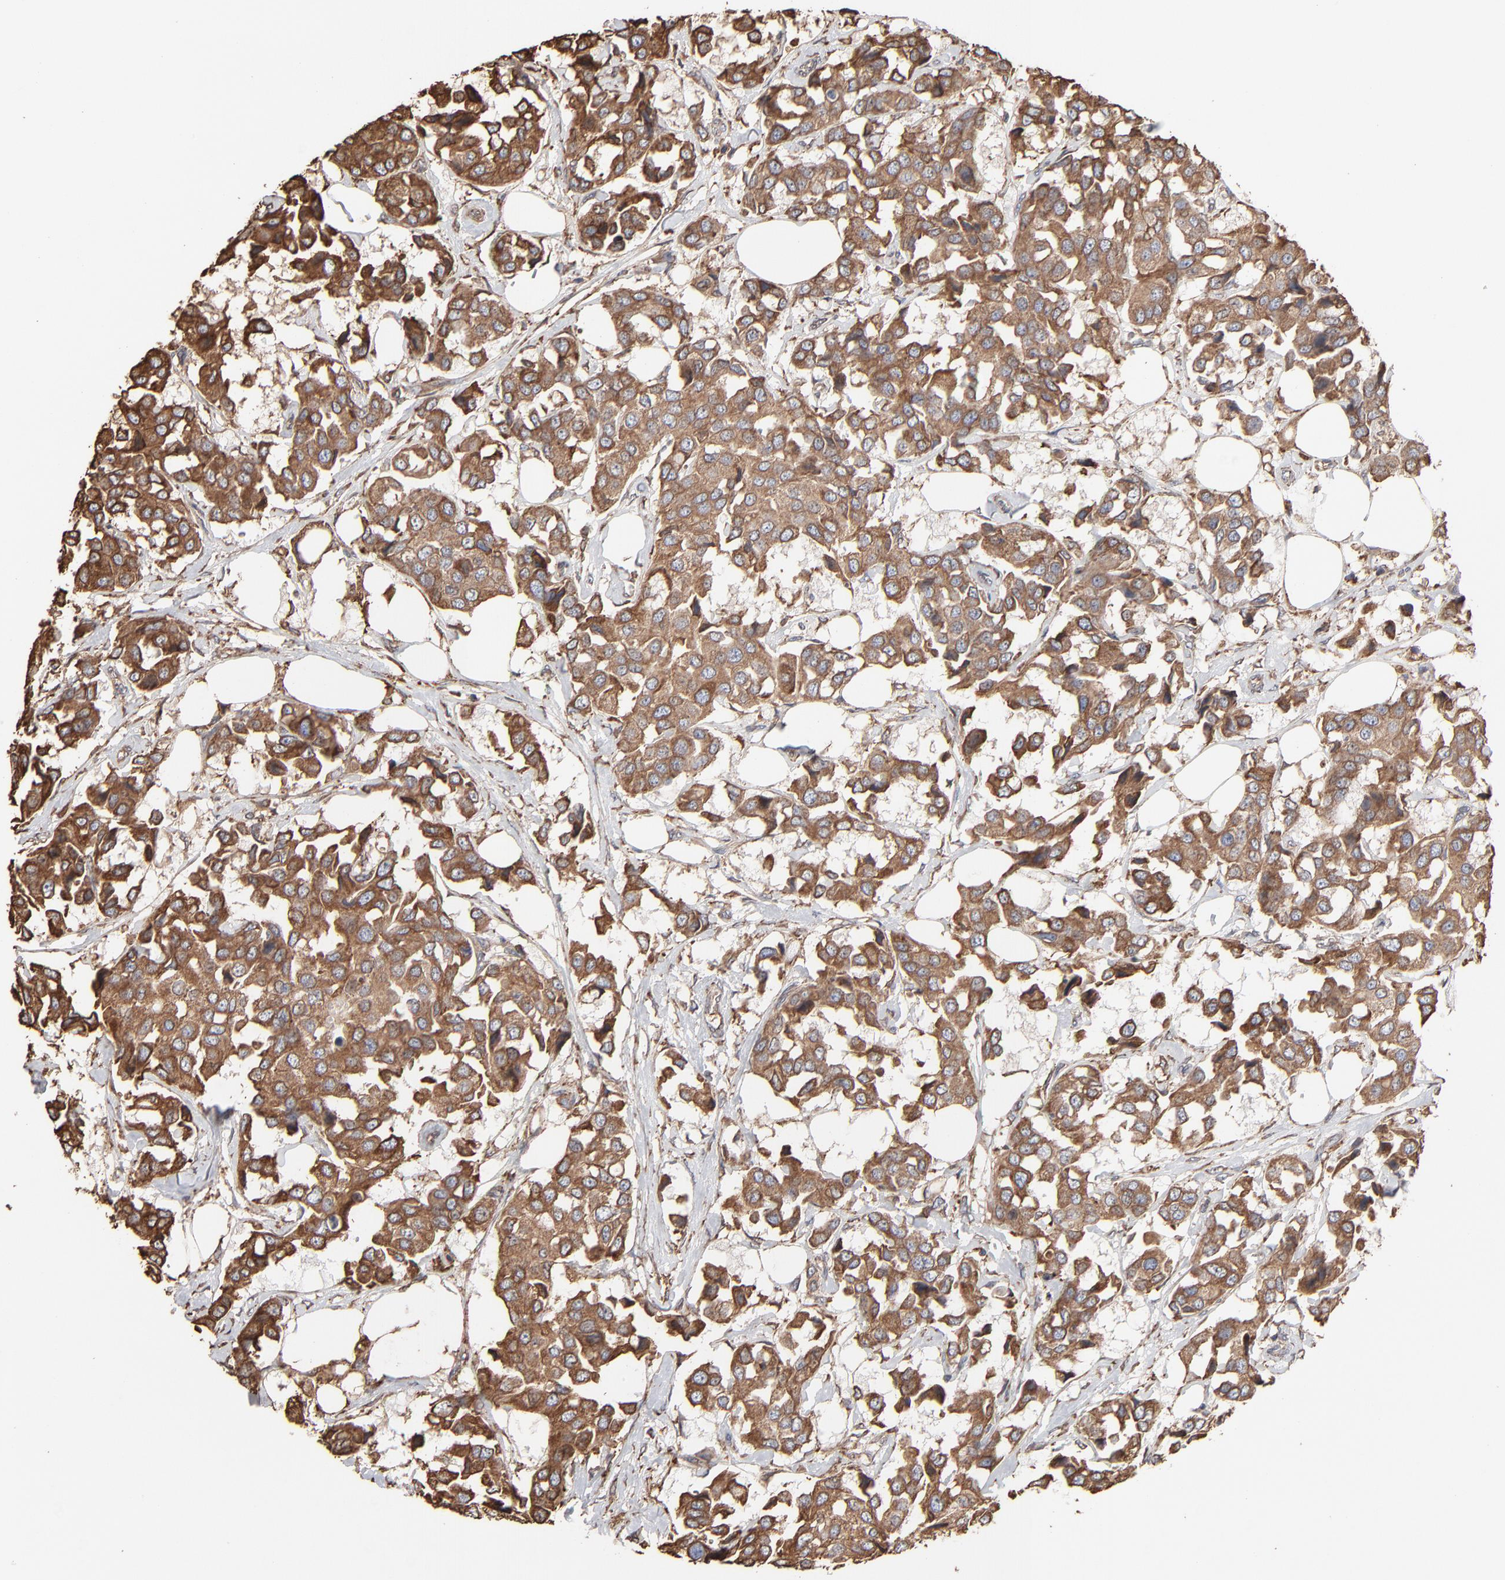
{"staining": {"intensity": "moderate", "quantity": ">75%", "location": "cytoplasmic/membranous"}, "tissue": "breast cancer", "cell_type": "Tumor cells", "image_type": "cancer", "snomed": [{"axis": "morphology", "description": "Duct carcinoma"}, {"axis": "topography", "description": "Breast"}], "caption": "The micrograph reveals a brown stain indicating the presence of a protein in the cytoplasmic/membranous of tumor cells in infiltrating ductal carcinoma (breast).", "gene": "PDIA3", "patient": {"sex": "female", "age": 80}}